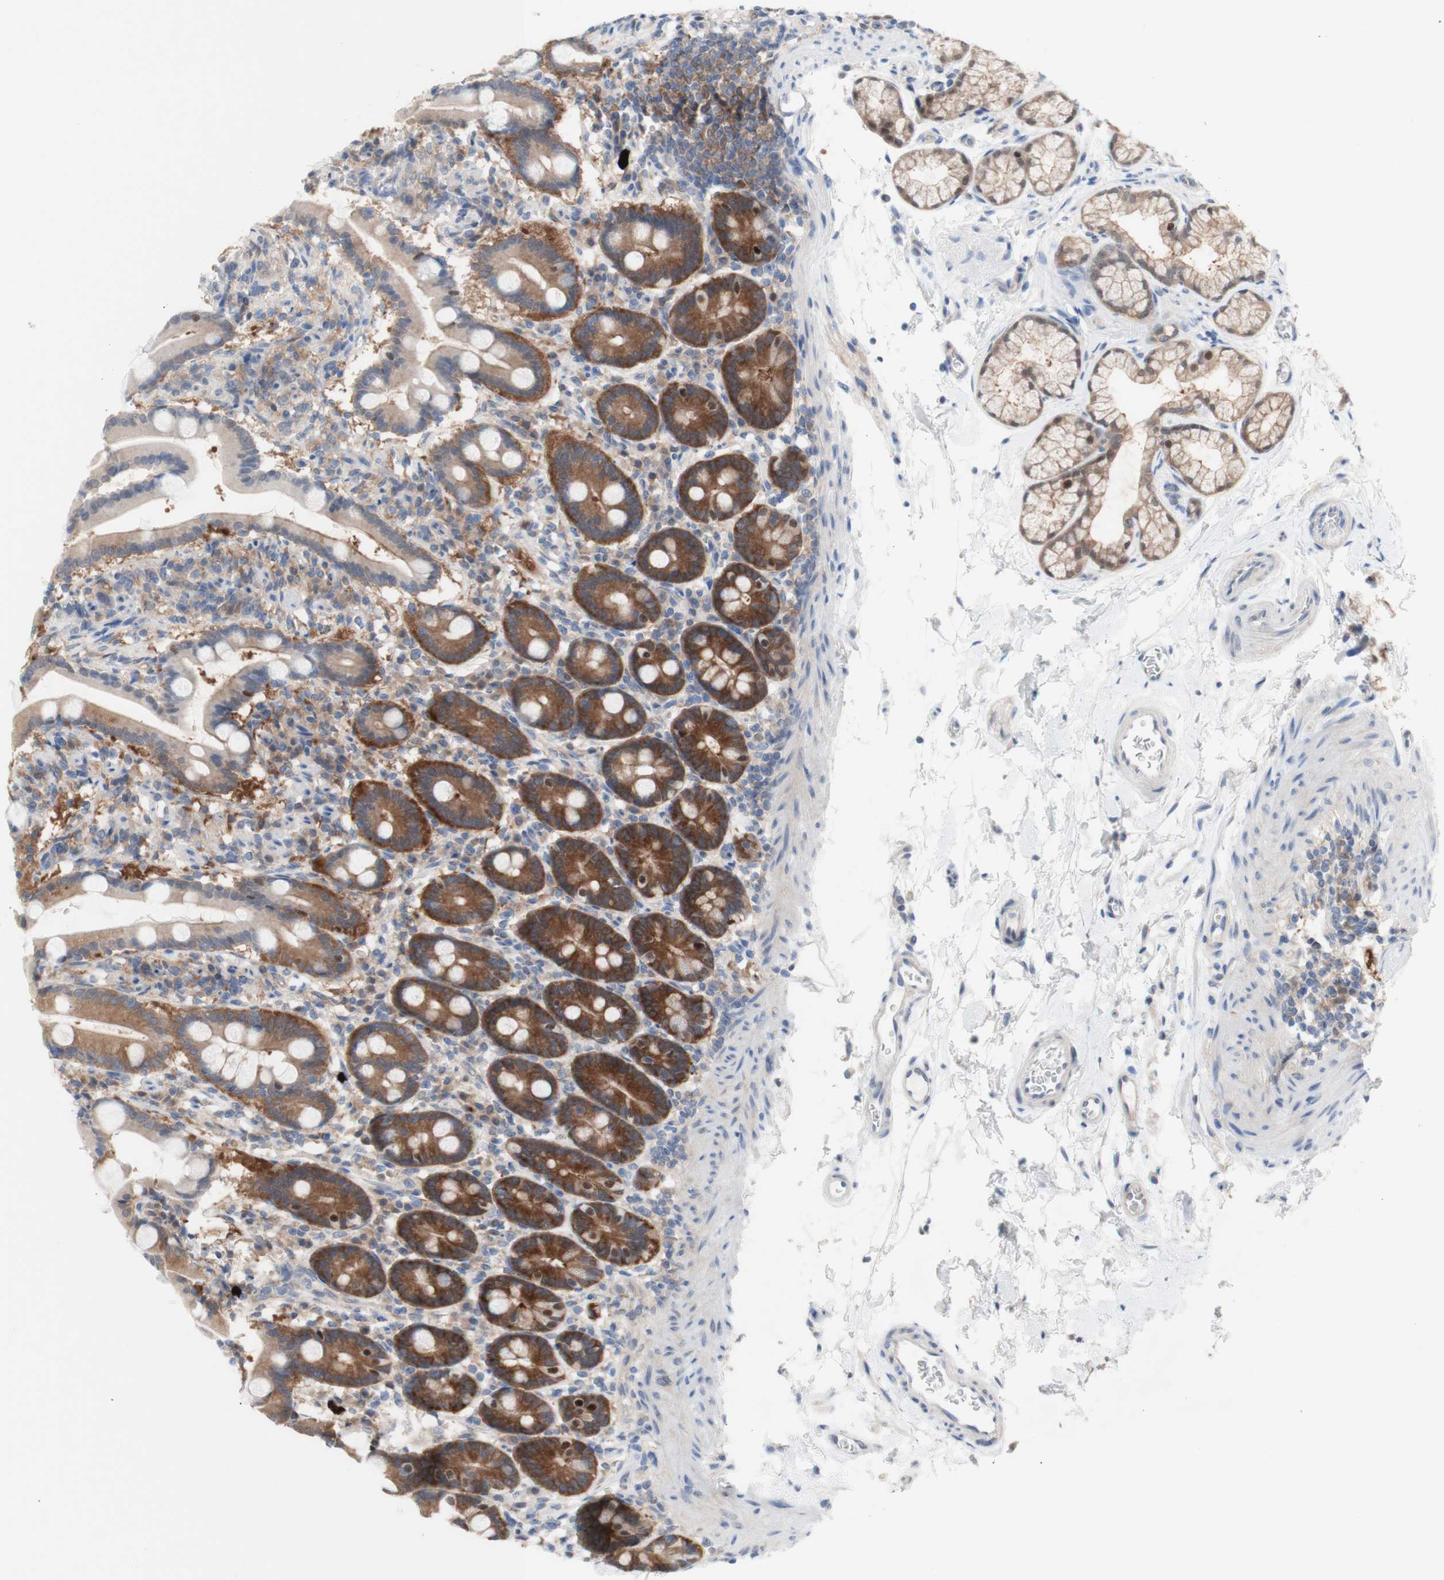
{"staining": {"intensity": "strong", "quantity": "25%-75%", "location": "cytoplasmic/membranous"}, "tissue": "duodenum", "cell_type": "Glandular cells", "image_type": "normal", "snomed": [{"axis": "morphology", "description": "Normal tissue, NOS"}, {"axis": "topography", "description": "Duodenum"}], "caption": "A photomicrograph of human duodenum stained for a protein shows strong cytoplasmic/membranous brown staining in glandular cells. (Brightfield microscopy of DAB IHC at high magnification).", "gene": "PRMT5", "patient": {"sex": "male", "age": 54}}